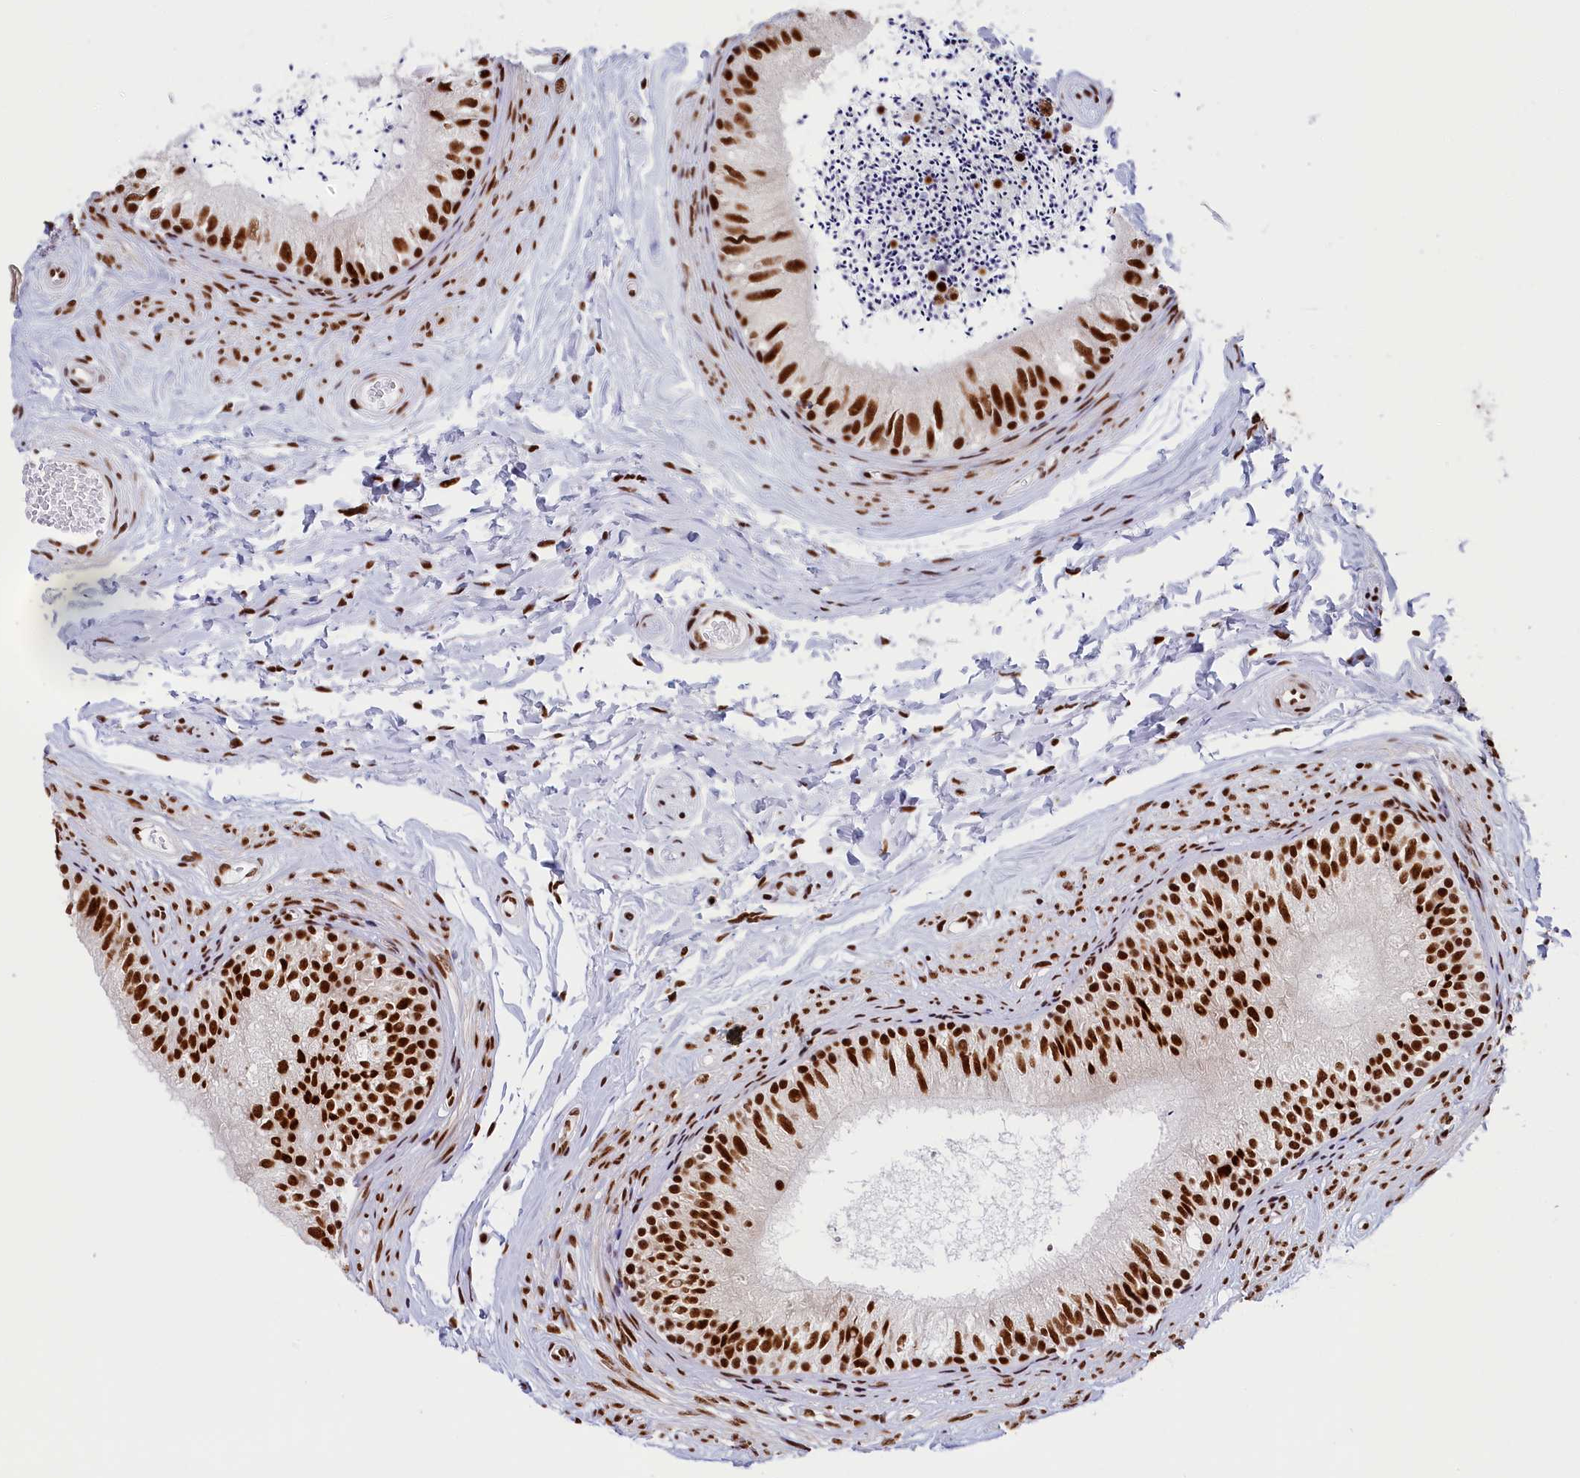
{"staining": {"intensity": "strong", "quantity": ">75%", "location": "nuclear"}, "tissue": "epididymis", "cell_type": "Glandular cells", "image_type": "normal", "snomed": [{"axis": "morphology", "description": "Normal tissue, NOS"}, {"axis": "topography", "description": "Epididymis"}], "caption": "Glandular cells show strong nuclear staining in about >75% of cells in normal epididymis.", "gene": "SNRNP70", "patient": {"sex": "male", "age": 56}}